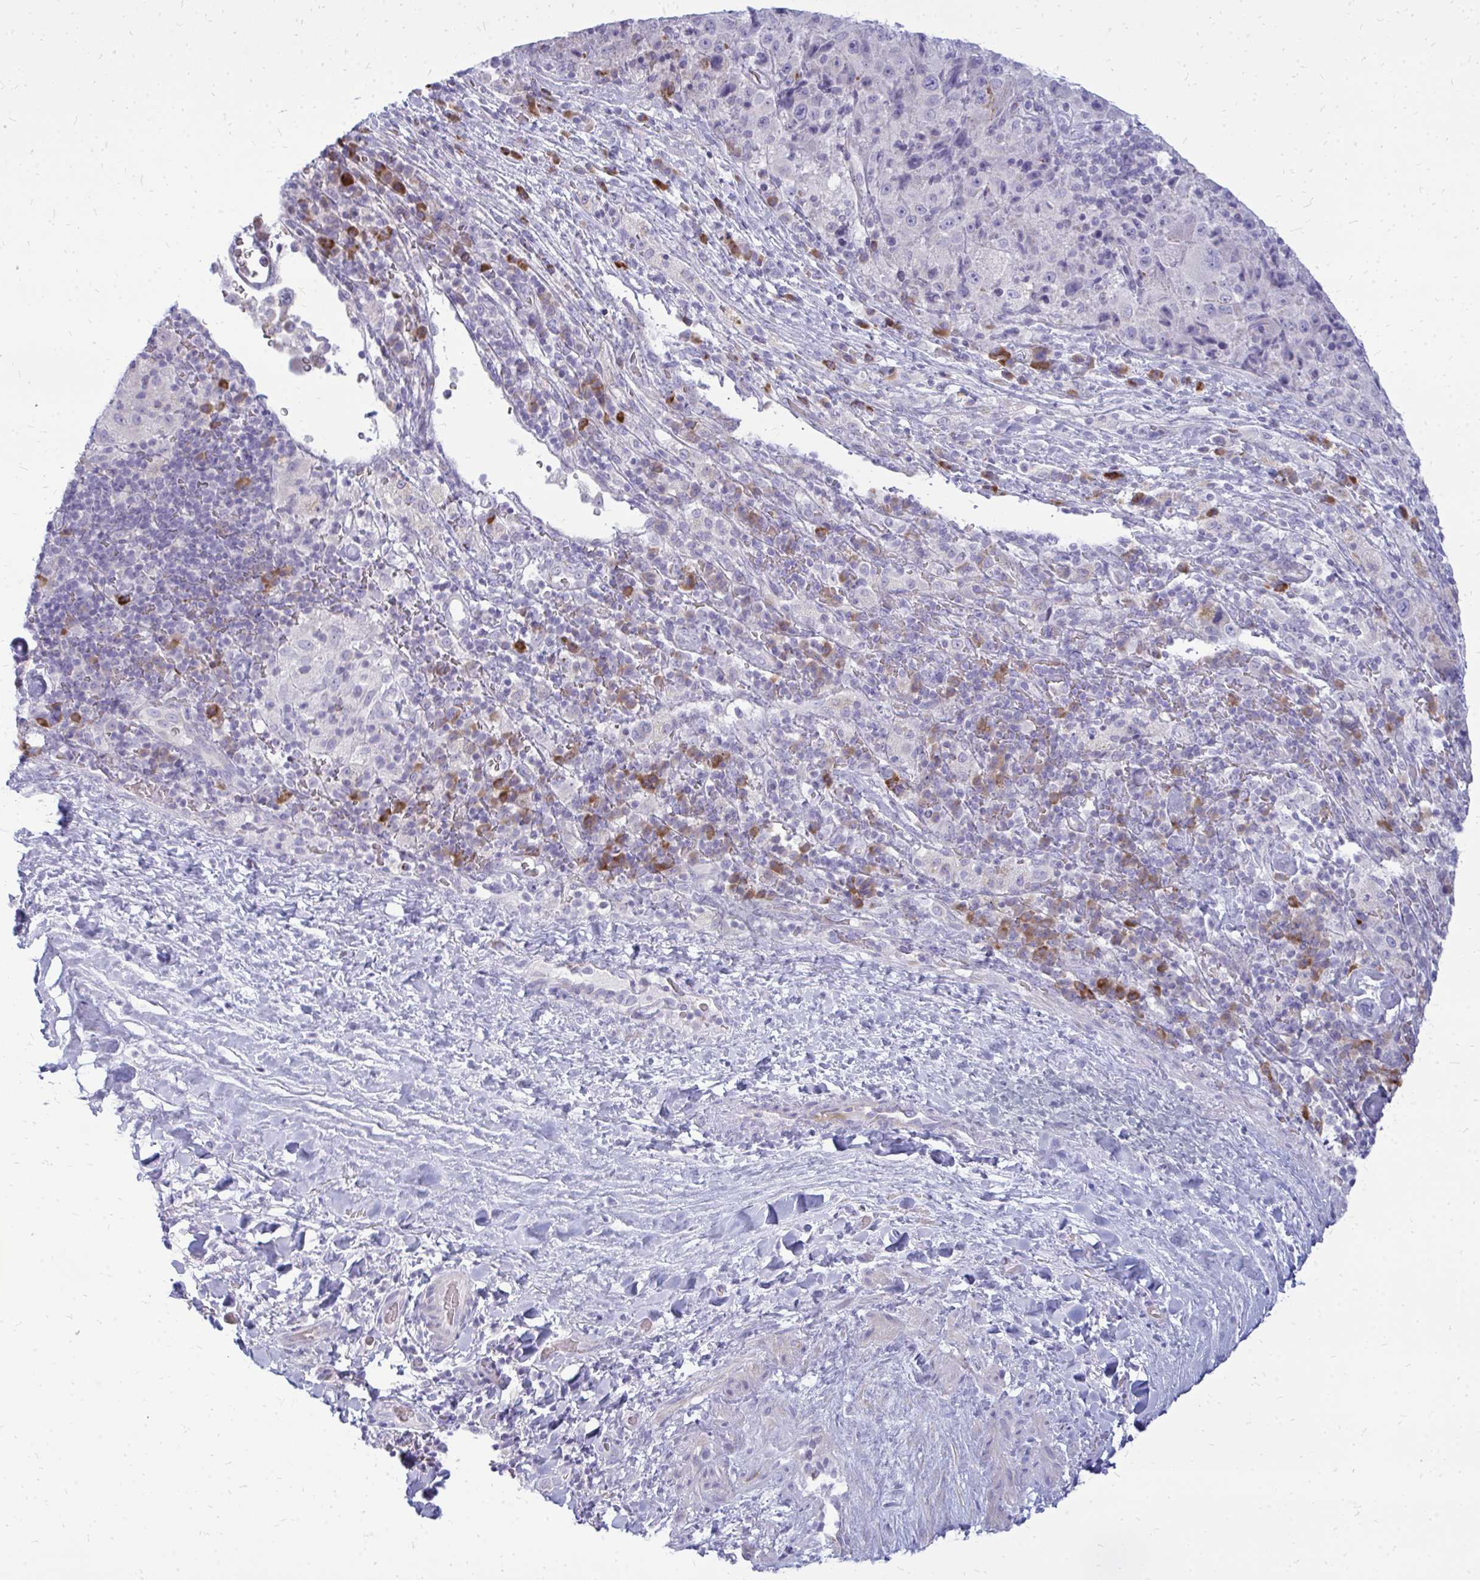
{"staining": {"intensity": "negative", "quantity": "none", "location": "none"}, "tissue": "melanoma", "cell_type": "Tumor cells", "image_type": "cancer", "snomed": [{"axis": "morphology", "description": "Malignant melanoma, Metastatic site"}, {"axis": "topography", "description": "Lymph node"}], "caption": "This histopathology image is of malignant melanoma (metastatic site) stained with IHC to label a protein in brown with the nuclei are counter-stained blue. There is no staining in tumor cells. (Stains: DAB immunohistochemistry with hematoxylin counter stain, Microscopy: brightfield microscopy at high magnification).", "gene": "TSPEAR", "patient": {"sex": "male", "age": 62}}